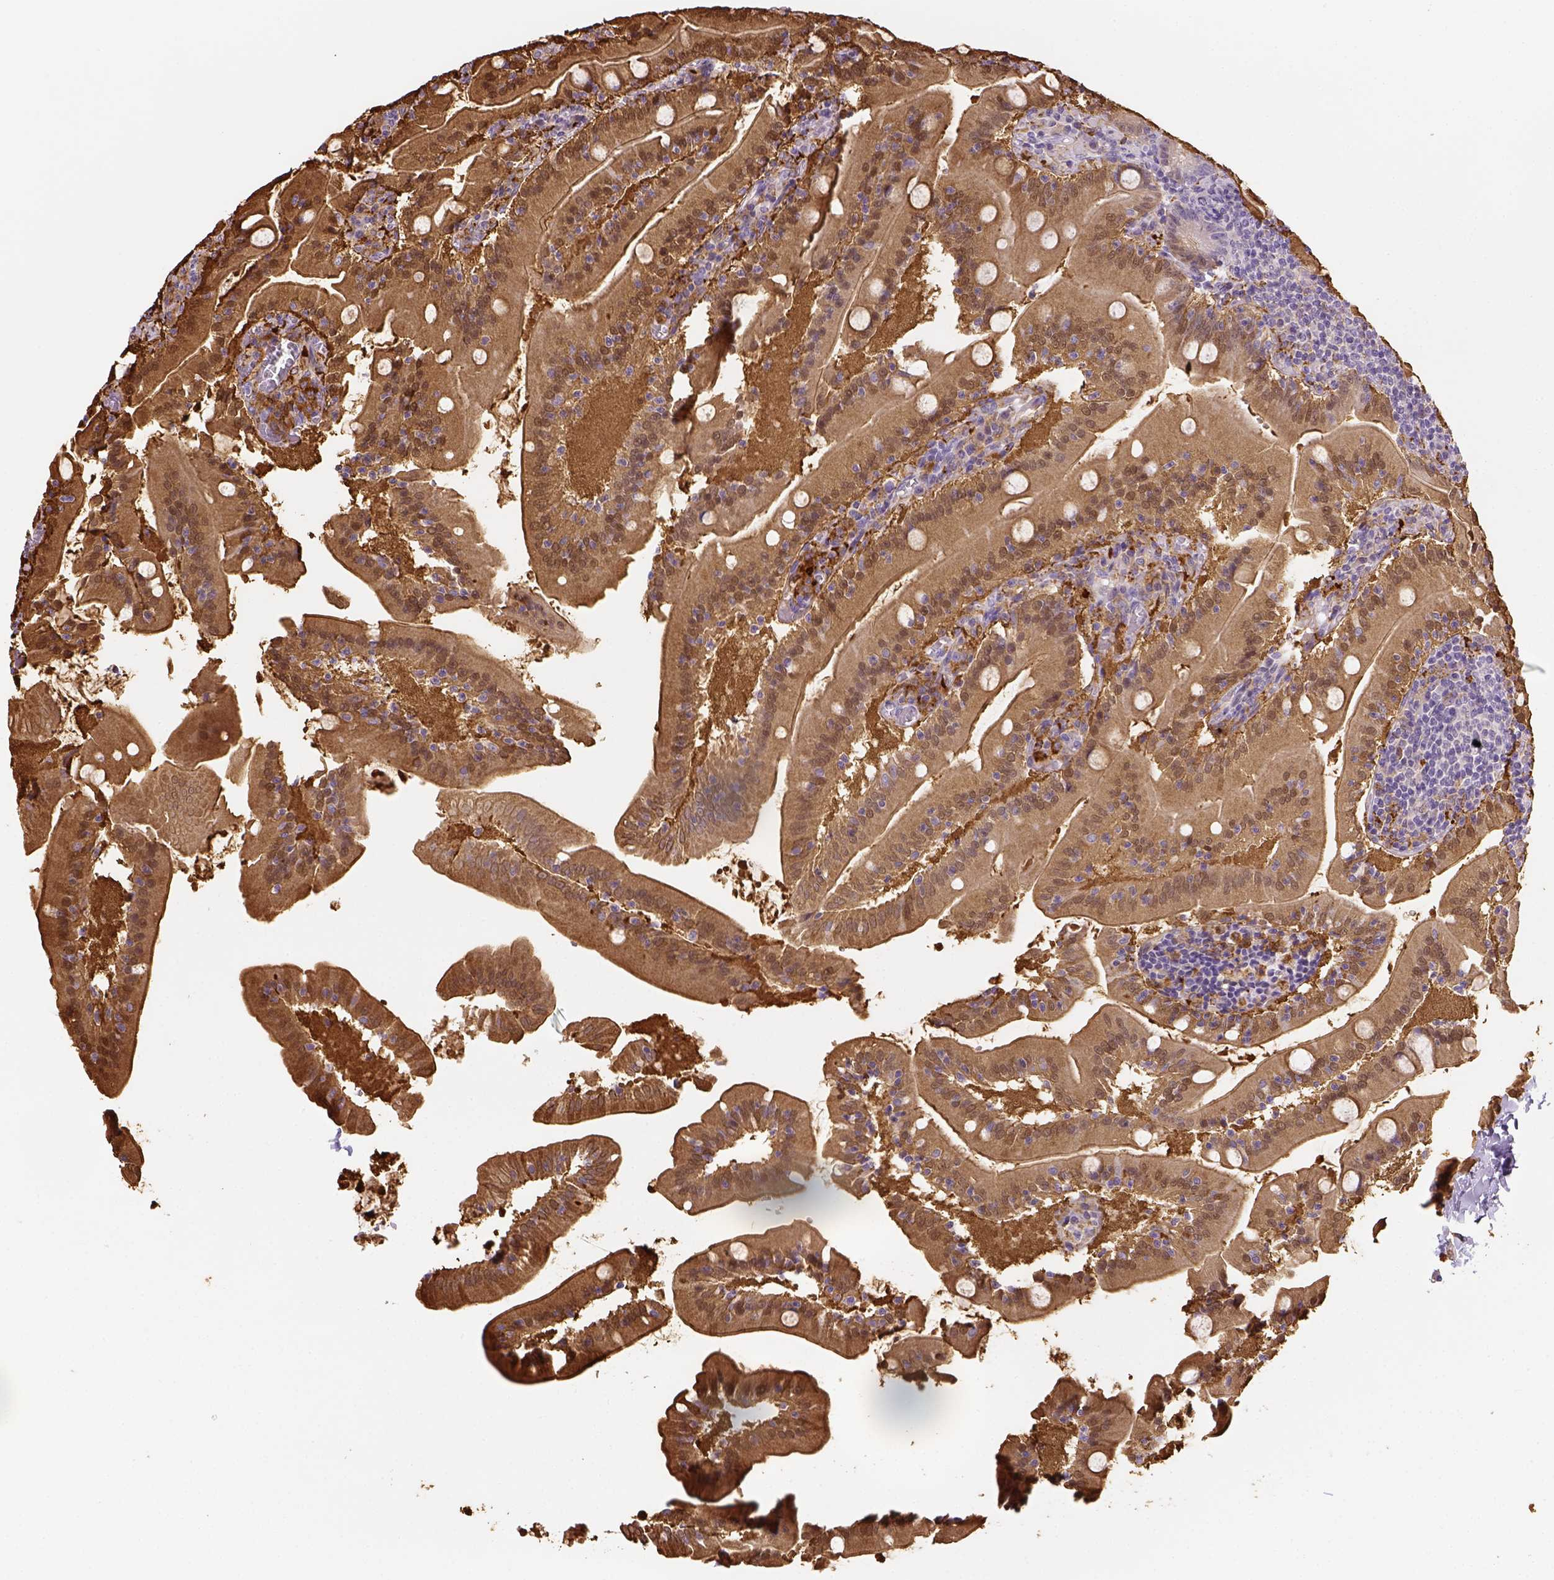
{"staining": {"intensity": "strong", "quantity": "25%-75%", "location": "cytoplasmic/membranous,nuclear"}, "tissue": "small intestine", "cell_type": "Glandular cells", "image_type": "normal", "snomed": [{"axis": "morphology", "description": "Normal tissue, NOS"}, {"axis": "topography", "description": "Small intestine"}], "caption": "The immunohistochemical stain highlights strong cytoplasmic/membranous,nuclear staining in glandular cells of benign small intestine. (DAB IHC, brown staining for protein, blue staining for nuclei).", "gene": "CACNB1", "patient": {"sex": "male", "age": 37}}